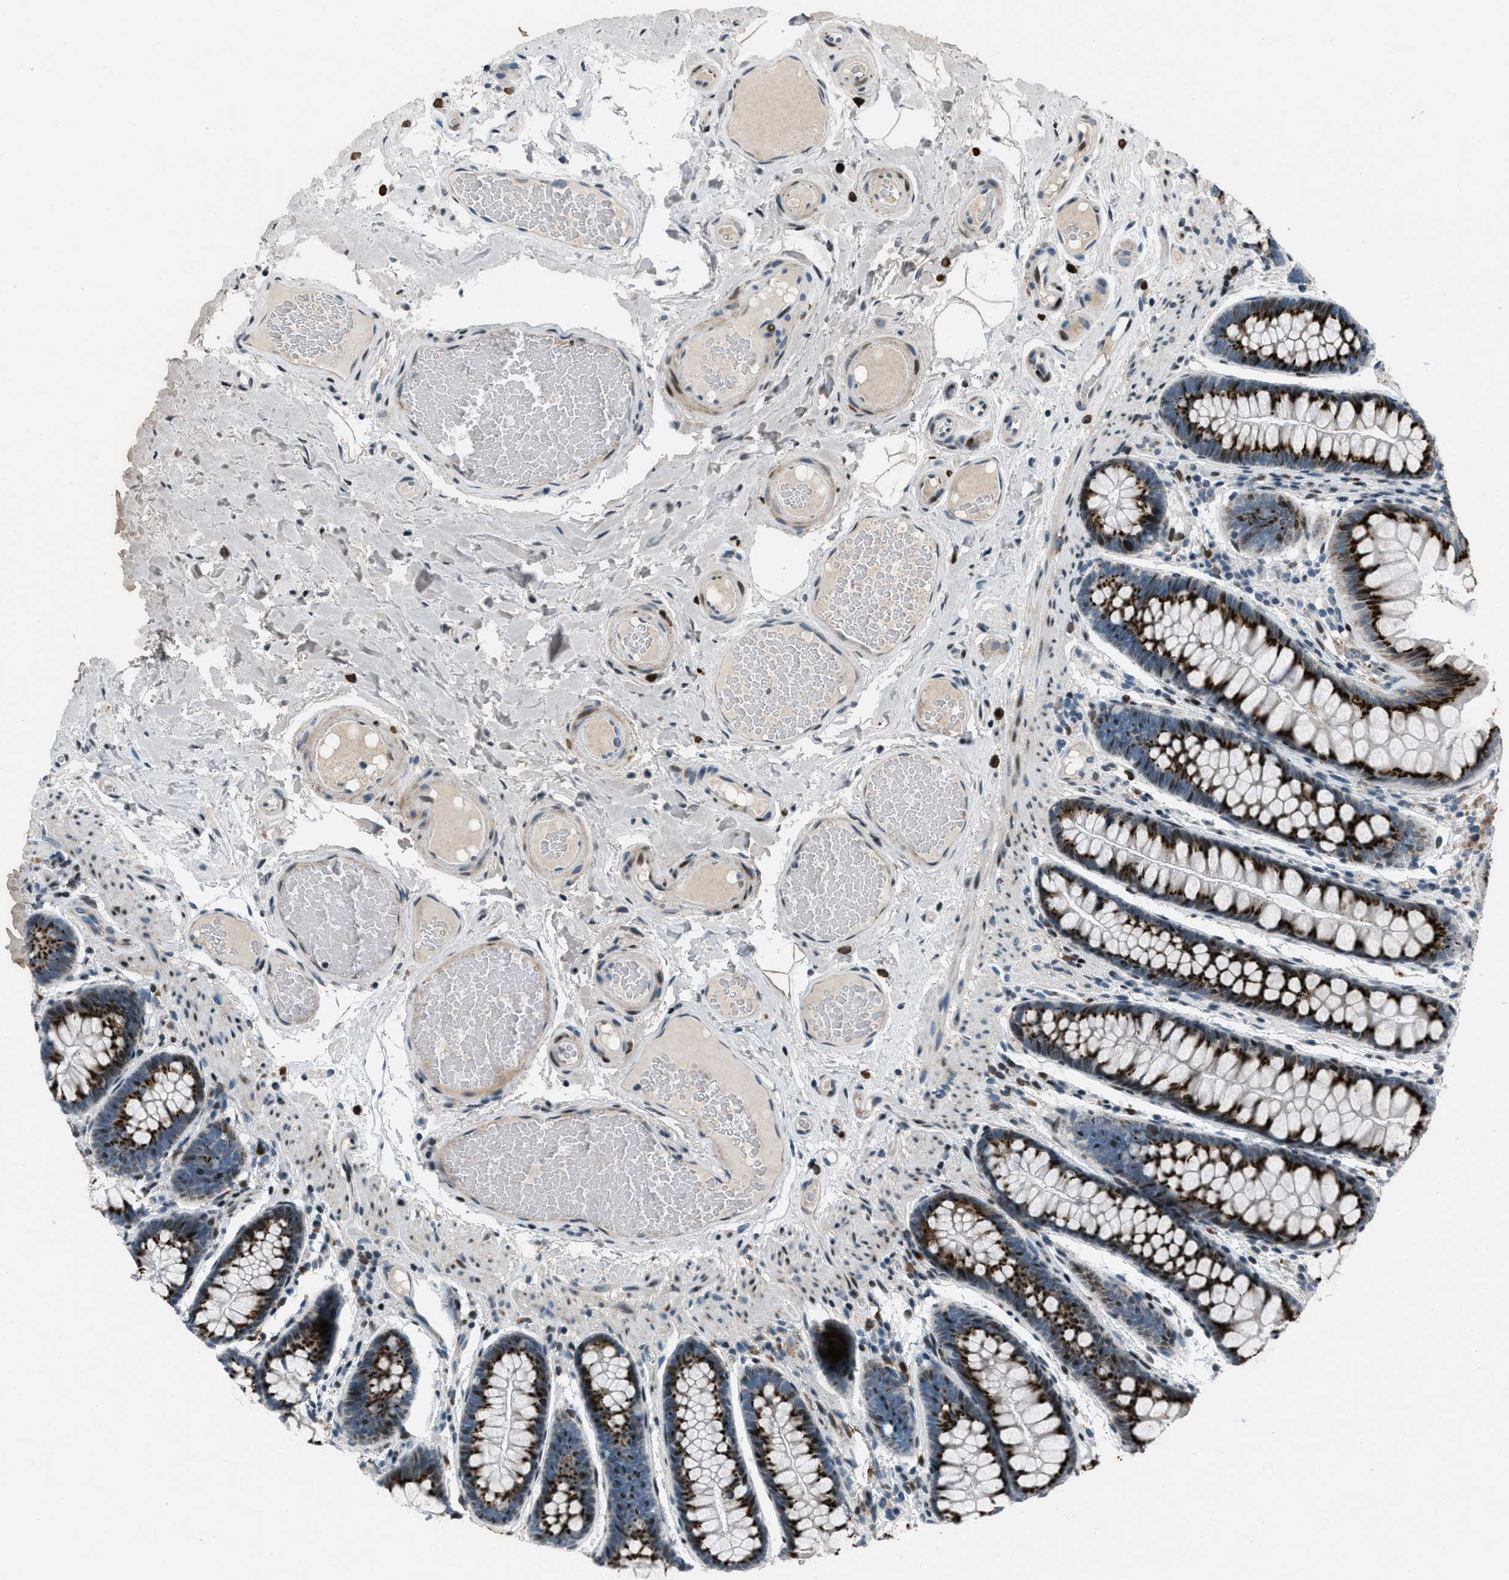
{"staining": {"intensity": "weak", "quantity": "25%-75%", "location": "cytoplasmic/membranous"}, "tissue": "colon", "cell_type": "Endothelial cells", "image_type": "normal", "snomed": [{"axis": "morphology", "description": "Normal tissue, NOS"}, {"axis": "topography", "description": "Colon"}], "caption": "This histopathology image exhibits immunohistochemistry (IHC) staining of normal human colon, with low weak cytoplasmic/membranous expression in about 25%-75% of endothelial cells.", "gene": "GPC6", "patient": {"sex": "female", "age": 56}}